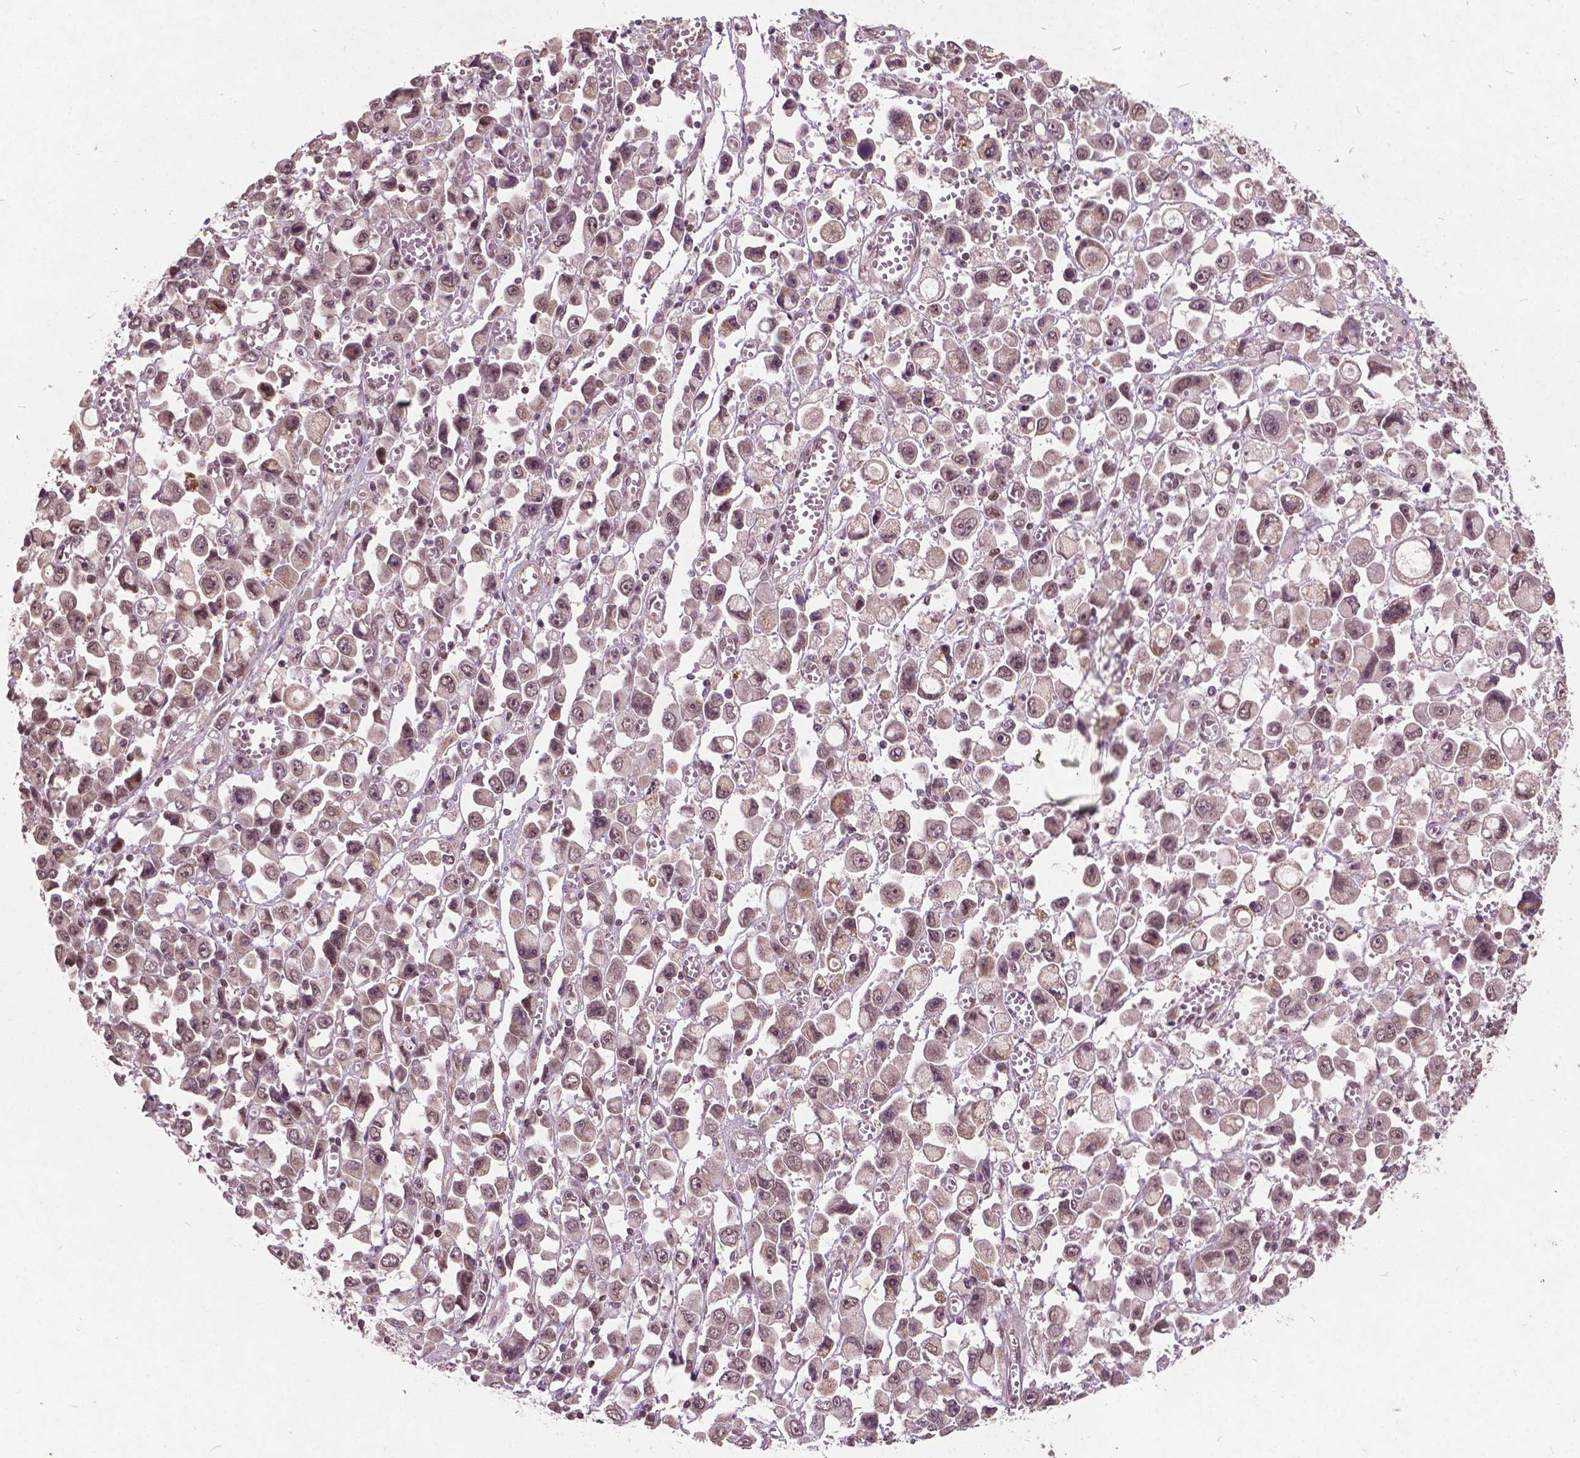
{"staining": {"intensity": "weak", "quantity": "<25%", "location": "nuclear"}, "tissue": "stomach cancer", "cell_type": "Tumor cells", "image_type": "cancer", "snomed": [{"axis": "morphology", "description": "Adenocarcinoma, NOS"}, {"axis": "topography", "description": "Stomach, upper"}], "caption": "An immunohistochemistry histopathology image of stomach cancer (adenocarcinoma) is shown. There is no staining in tumor cells of stomach cancer (adenocarcinoma). (Brightfield microscopy of DAB (3,3'-diaminobenzidine) IHC at high magnification).", "gene": "GPS2", "patient": {"sex": "male", "age": 70}}